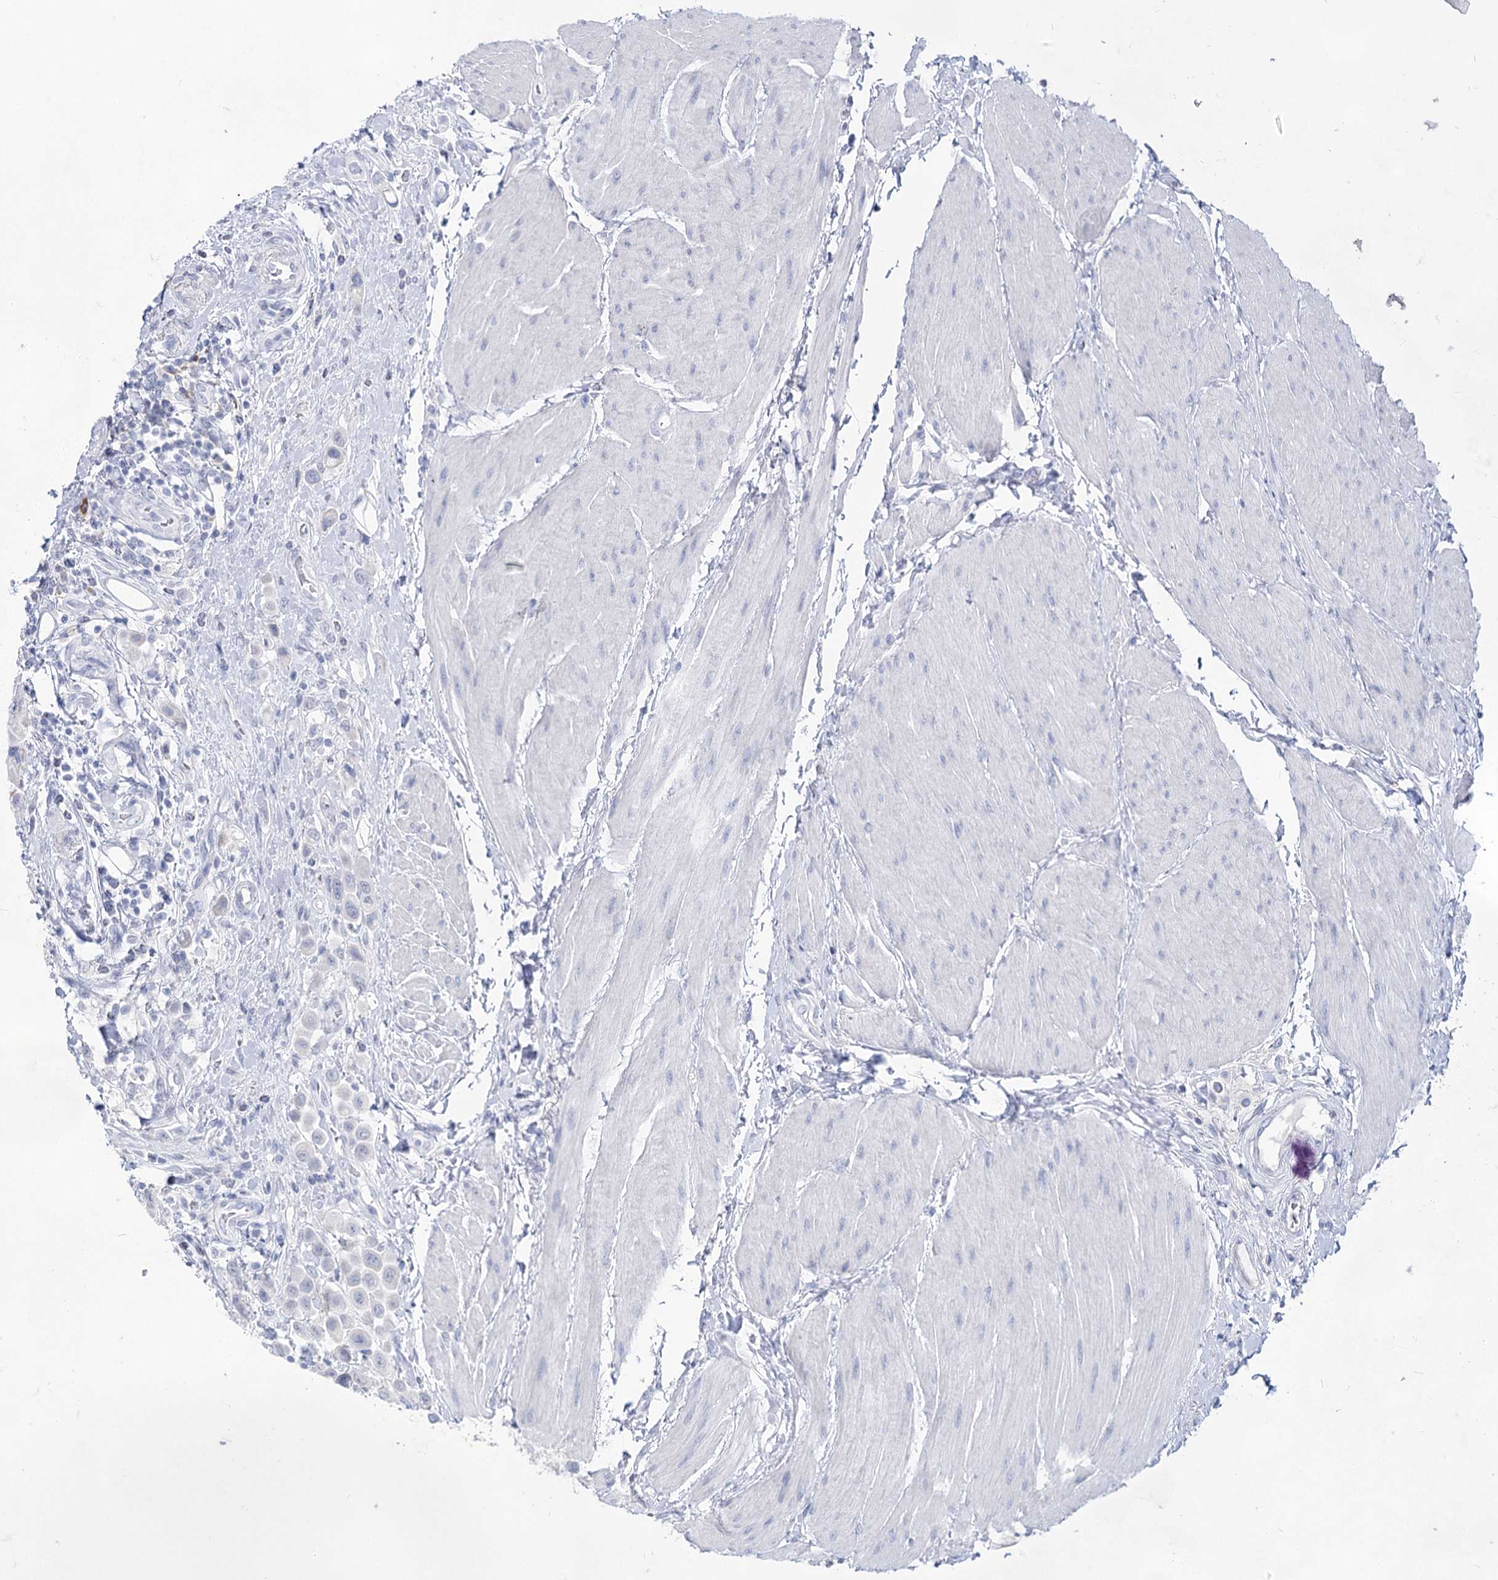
{"staining": {"intensity": "negative", "quantity": "none", "location": "none"}, "tissue": "urothelial cancer", "cell_type": "Tumor cells", "image_type": "cancer", "snomed": [{"axis": "morphology", "description": "Urothelial carcinoma, High grade"}, {"axis": "topography", "description": "Urinary bladder"}], "caption": "IHC of human high-grade urothelial carcinoma displays no positivity in tumor cells.", "gene": "ACRV1", "patient": {"sex": "male", "age": 50}}